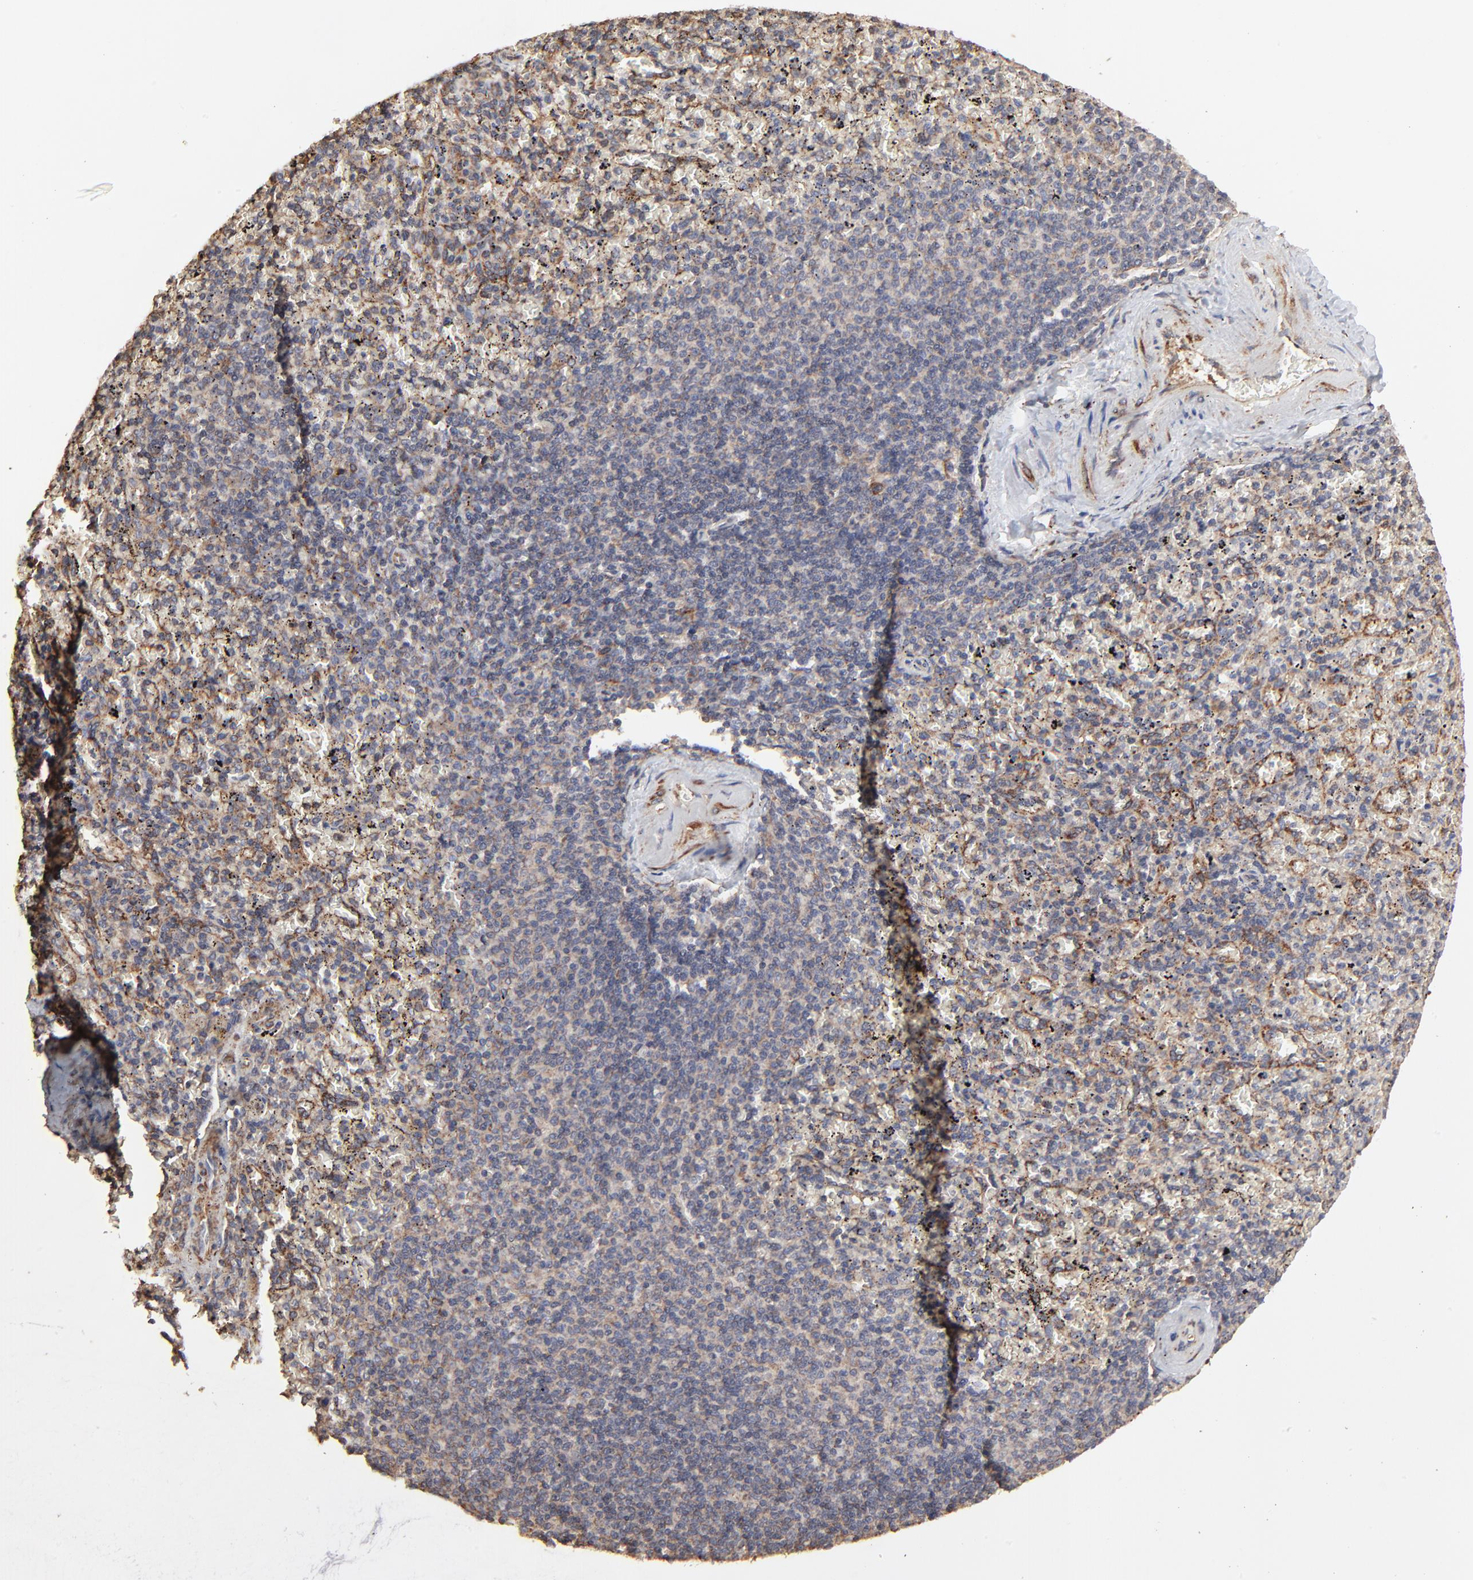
{"staining": {"intensity": "moderate", "quantity": ">75%", "location": "cytoplasmic/membranous"}, "tissue": "spleen", "cell_type": "Cells in red pulp", "image_type": "normal", "snomed": [{"axis": "morphology", "description": "Normal tissue, NOS"}, {"axis": "topography", "description": "Spleen"}], "caption": "A brown stain shows moderate cytoplasmic/membranous staining of a protein in cells in red pulp of unremarkable spleen.", "gene": "ELP2", "patient": {"sex": "female", "age": 43}}